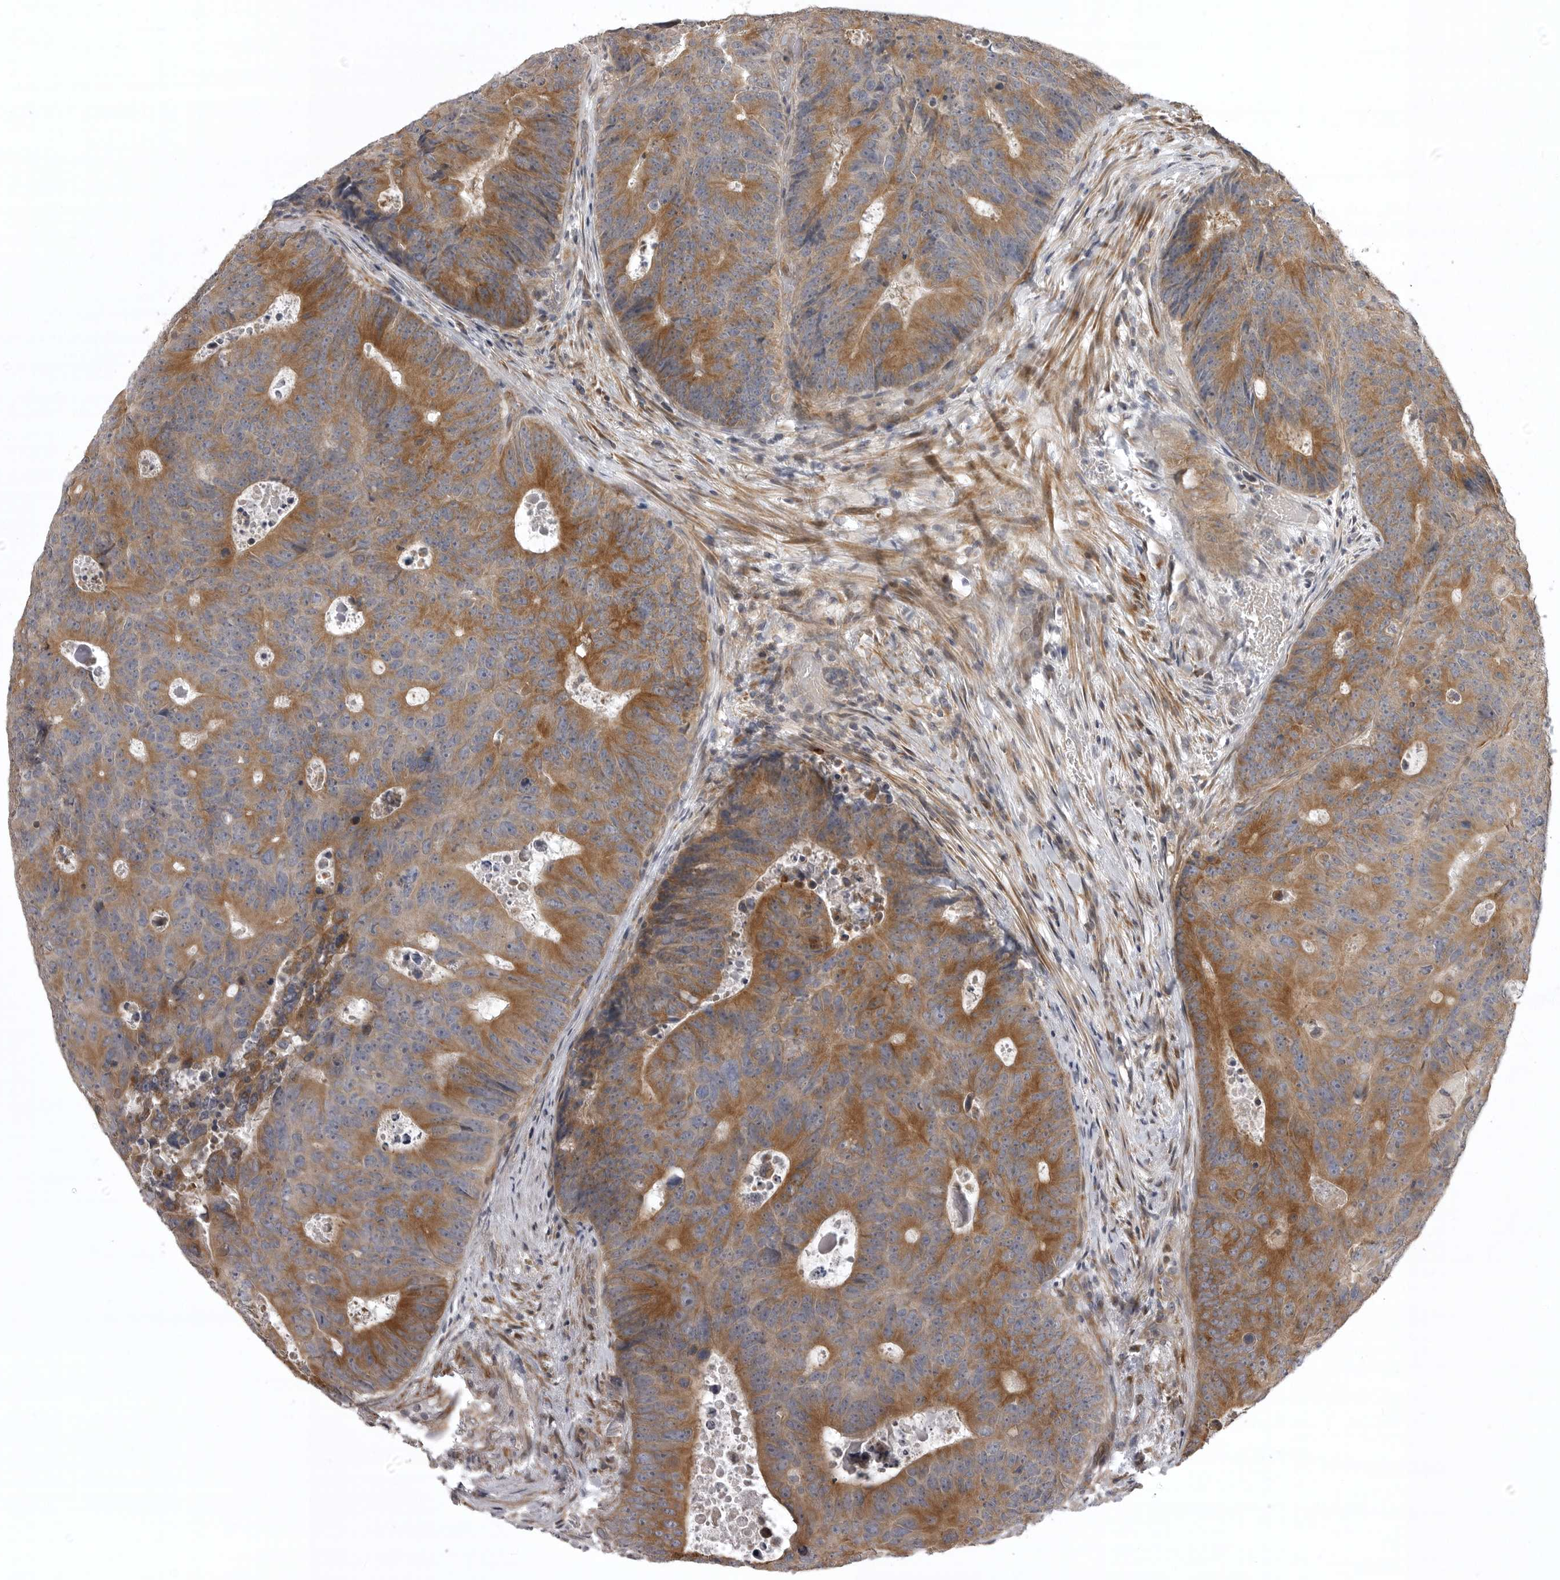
{"staining": {"intensity": "moderate", "quantity": ">75%", "location": "cytoplasmic/membranous"}, "tissue": "colorectal cancer", "cell_type": "Tumor cells", "image_type": "cancer", "snomed": [{"axis": "morphology", "description": "Adenocarcinoma, NOS"}, {"axis": "topography", "description": "Colon"}], "caption": "Adenocarcinoma (colorectal) was stained to show a protein in brown. There is medium levels of moderate cytoplasmic/membranous positivity in about >75% of tumor cells. (DAB (3,3'-diaminobenzidine) = brown stain, brightfield microscopy at high magnification).", "gene": "ZNRF1", "patient": {"sex": "male", "age": 87}}